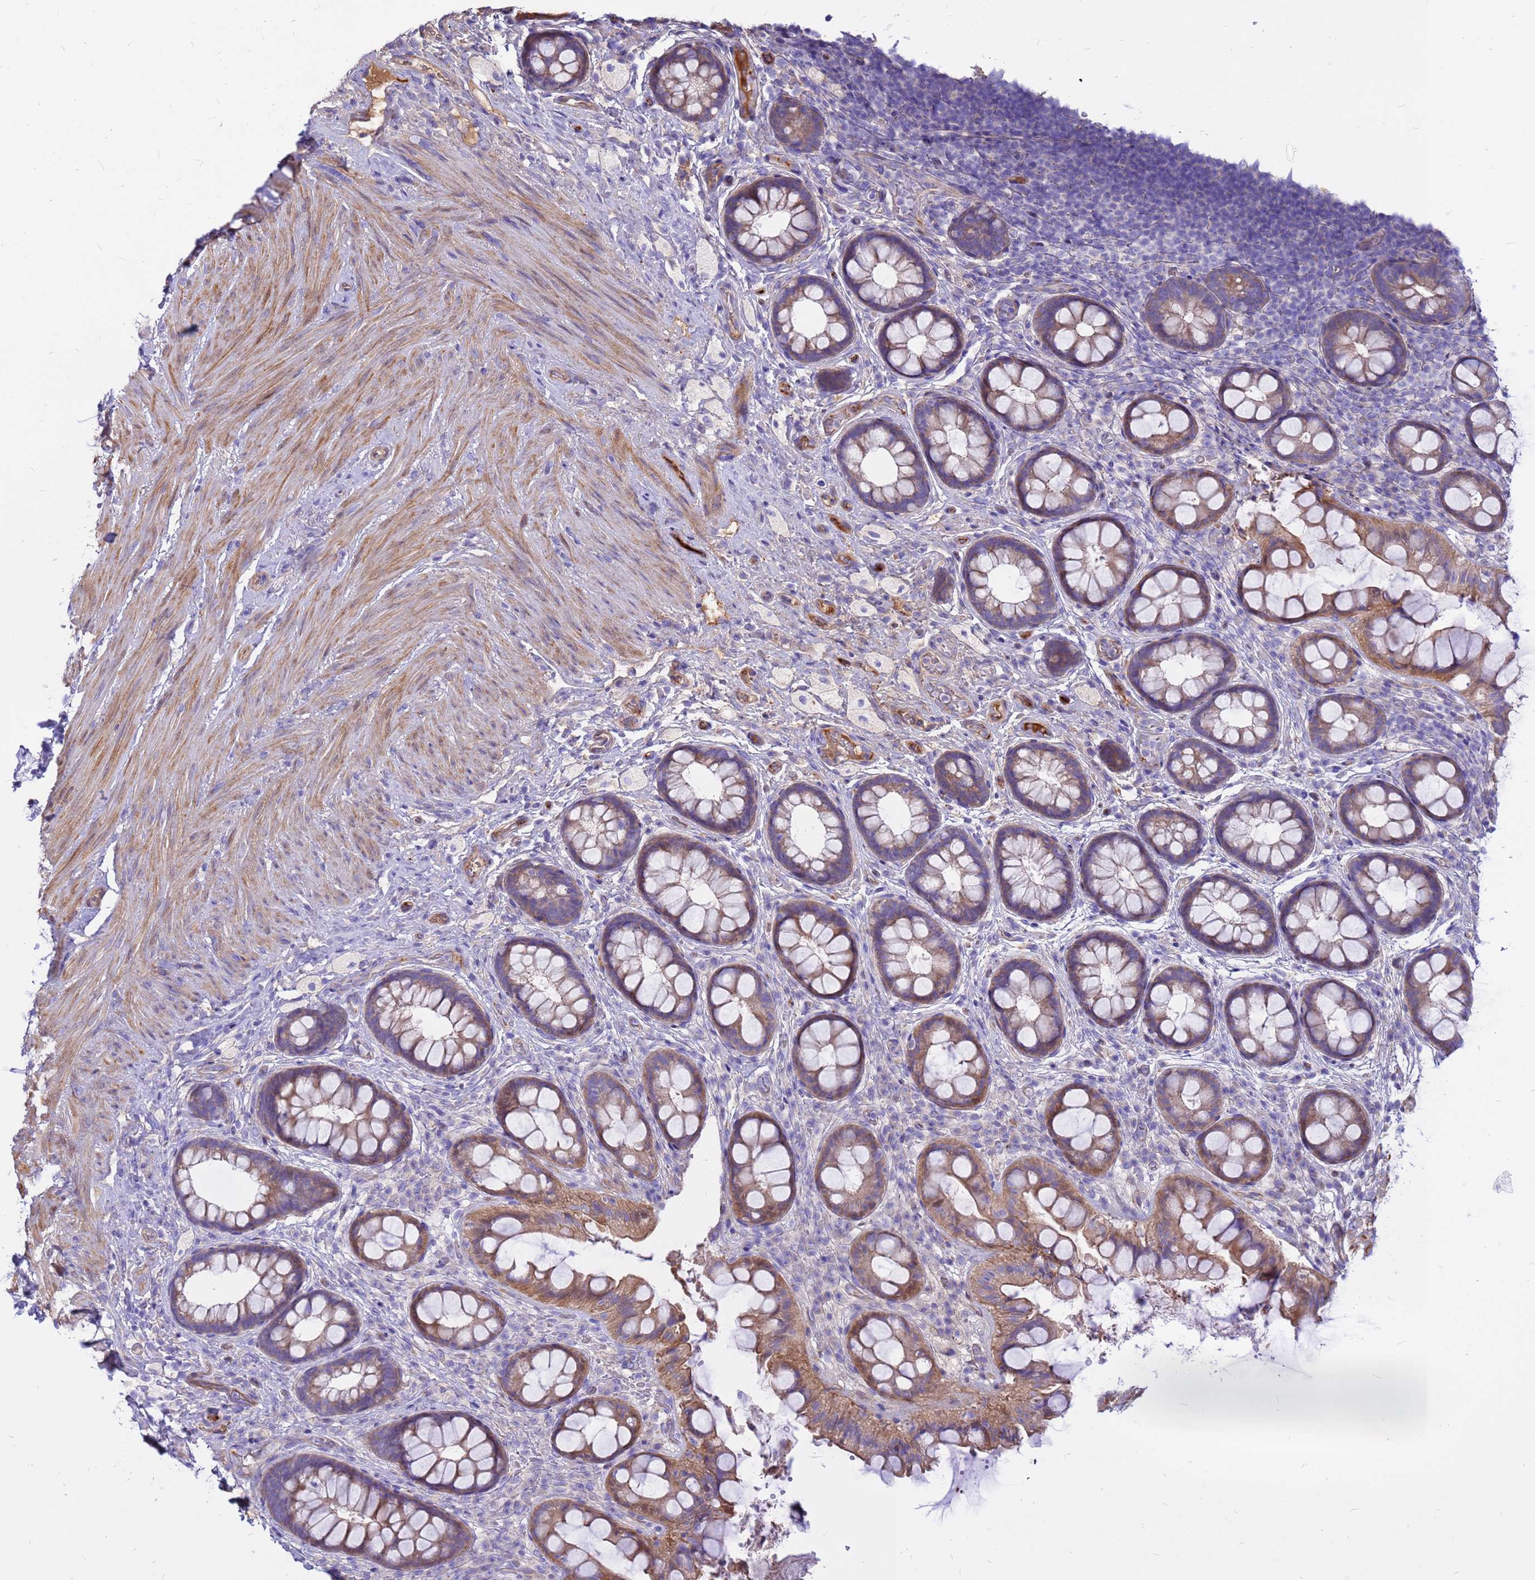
{"staining": {"intensity": "moderate", "quantity": "25%-75%", "location": "cytoplasmic/membranous"}, "tissue": "rectum", "cell_type": "Glandular cells", "image_type": "normal", "snomed": [{"axis": "morphology", "description": "Normal tissue, NOS"}, {"axis": "topography", "description": "Rectum"}, {"axis": "topography", "description": "Peripheral nerve tissue"}], "caption": "Immunohistochemical staining of normal human rectum shows 25%-75% levels of moderate cytoplasmic/membranous protein staining in about 25%-75% of glandular cells.", "gene": "CRHBP", "patient": {"sex": "female", "age": 69}}